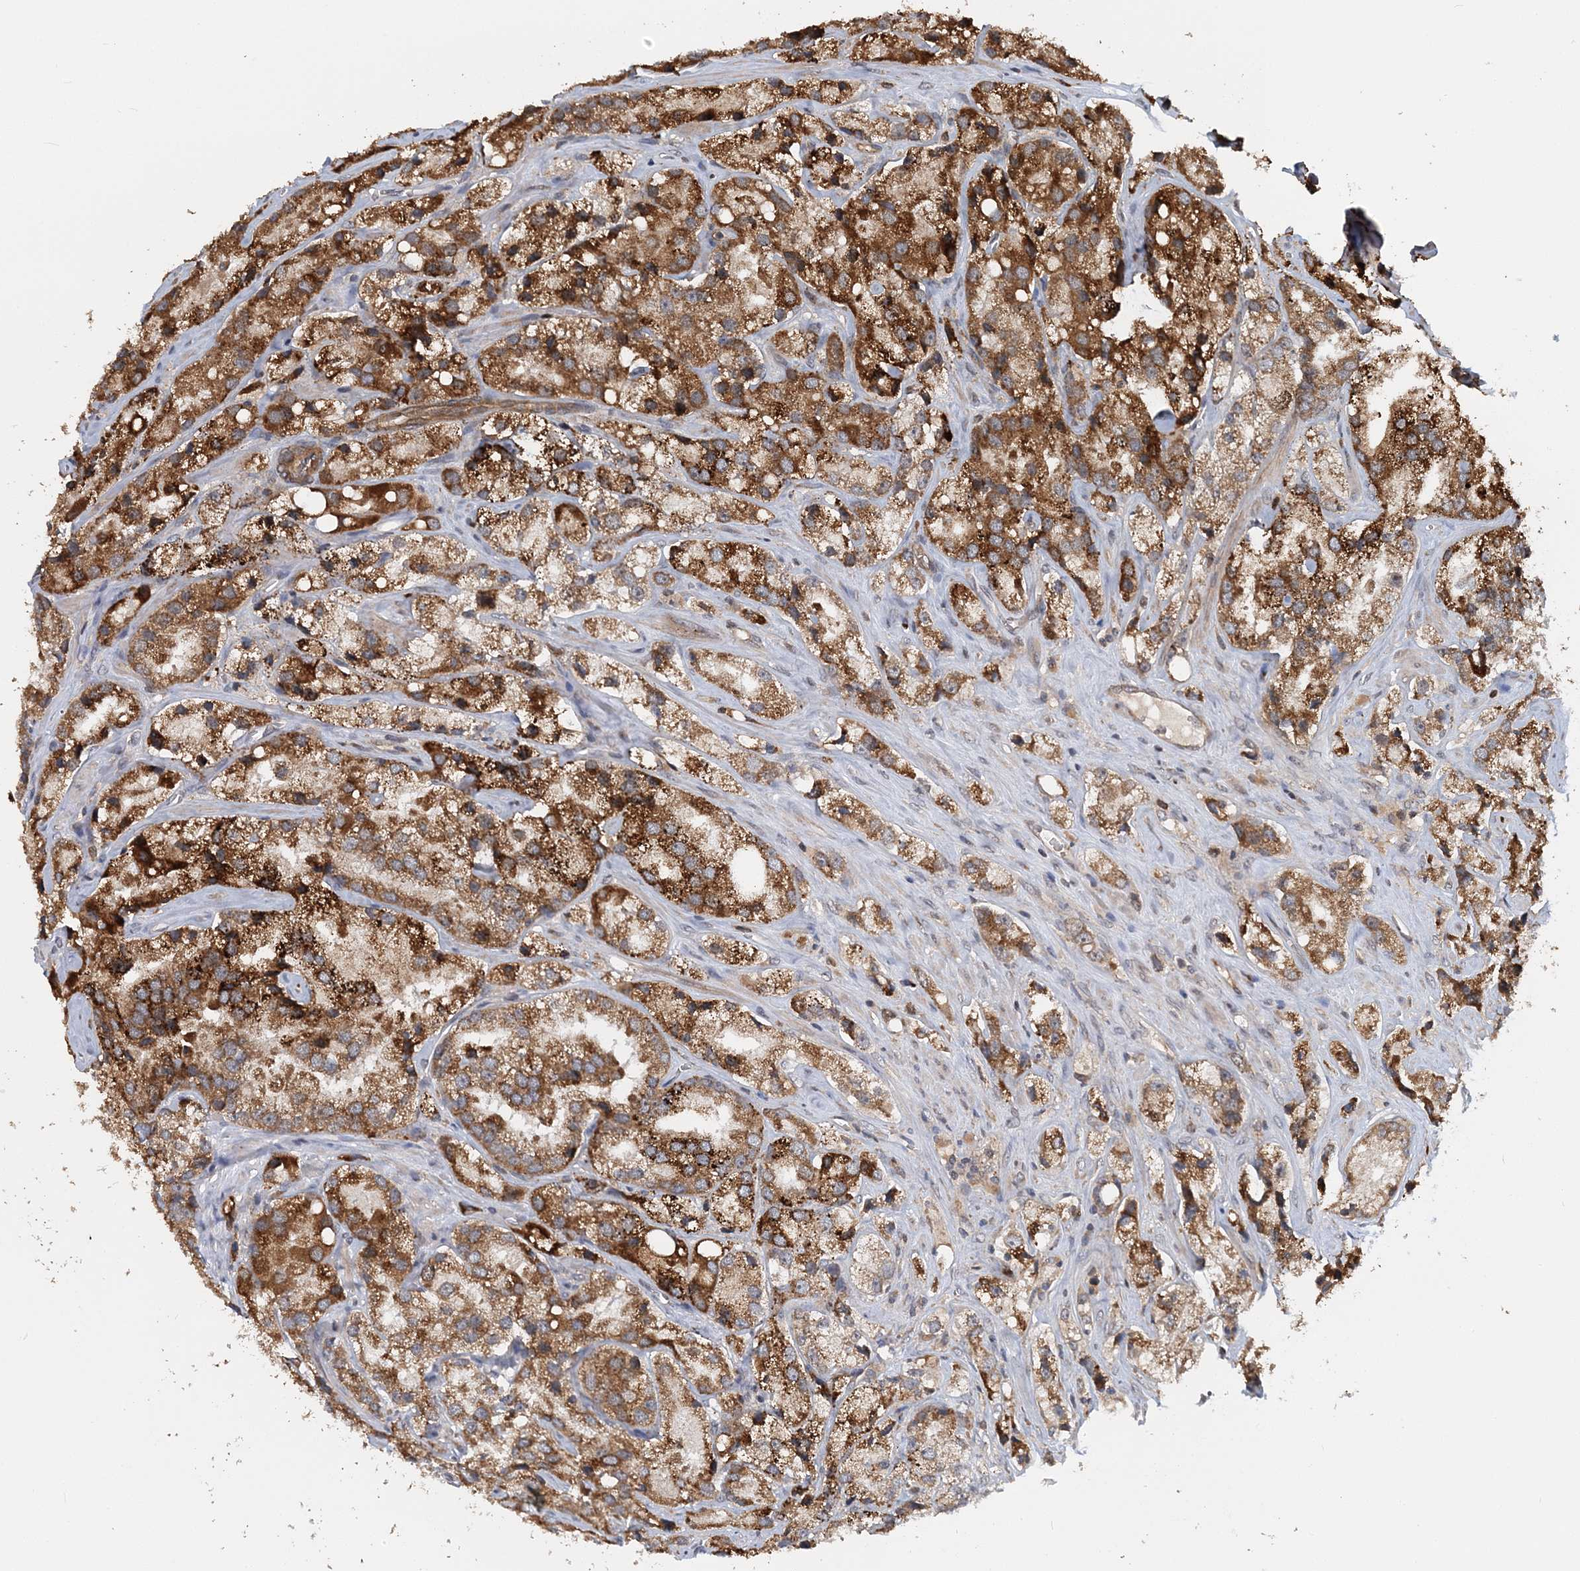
{"staining": {"intensity": "strong", "quantity": ">75%", "location": "cytoplasmic/membranous"}, "tissue": "prostate cancer", "cell_type": "Tumor cells", "image_type": "cancer", "snomed": [{"axis": "morphology", "description": "Adenocarcinoma, High grade"}, {"axis": "topography", "description": "Prostate"}], "caption": "High-power microscopy captured an IHC histopathology image of adenocarcinoma (high-grade) (prostate), revealing strong cytoplasmic/membranous expression in approximately >75% of tumor cells.", "gene": "KIF4A", "patient": {"sex": "male", "age": 66}}